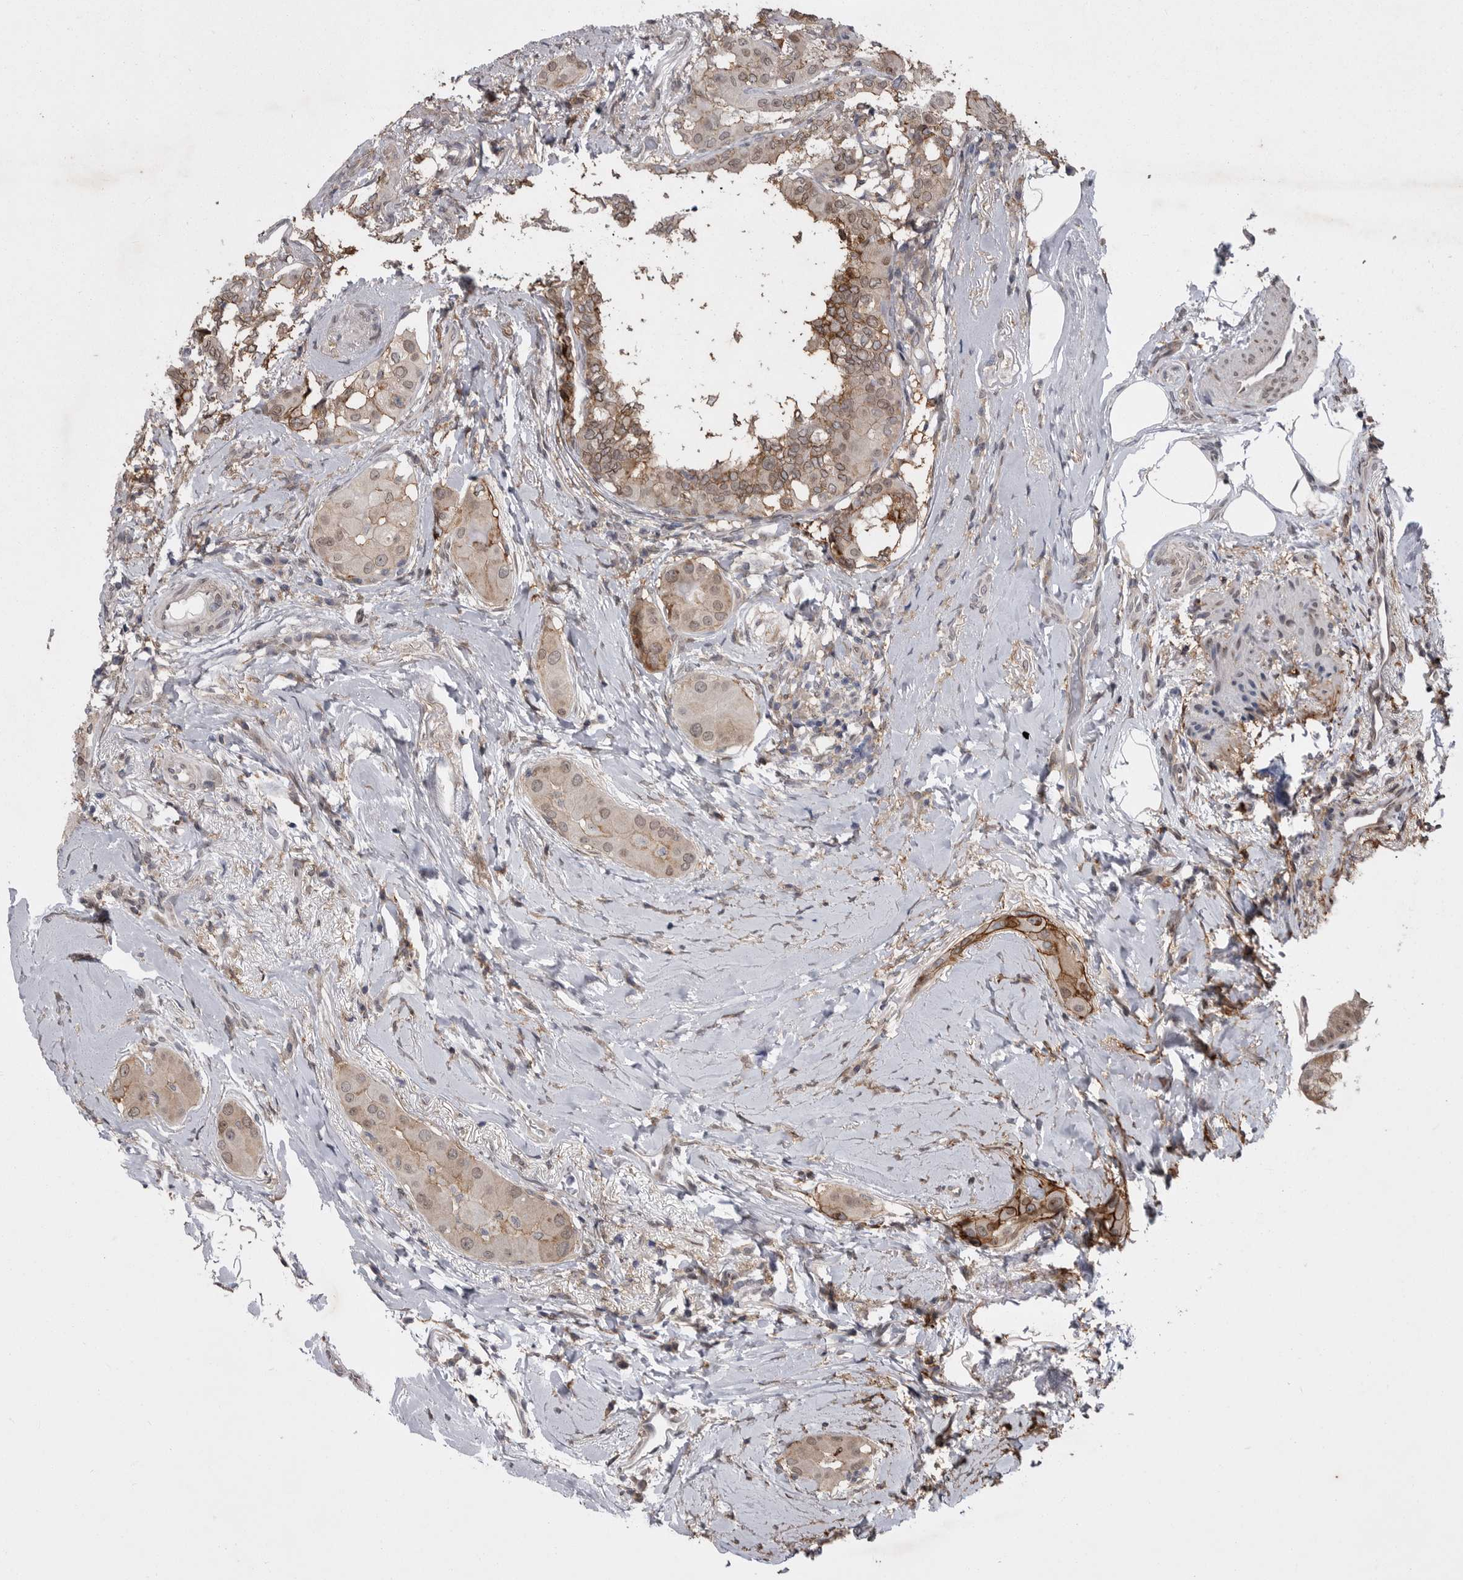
{"staining": {"intensity": "moderate", "quantity": ">75%", "location": "cytoplasmic/membranous,nuclear"}, "tissue": "thyroid cancer", "cell_type": "Tumor cells", "image_type": "cancer", "snomed": [{"axis": "morphology", "description": "Papillary adenocarcinoma, NOS"}, {"axis": "topography", "description": "Thyroid gland"}], "caption": "Brown immunohistochemical staining in human thyroid cancer shows moderate cytoplasmic/membranous and nuclear positivity in approximately >75% of tumor cells.", "gene": "ABL1", "patient": {"sex": "male", "age": 33}}